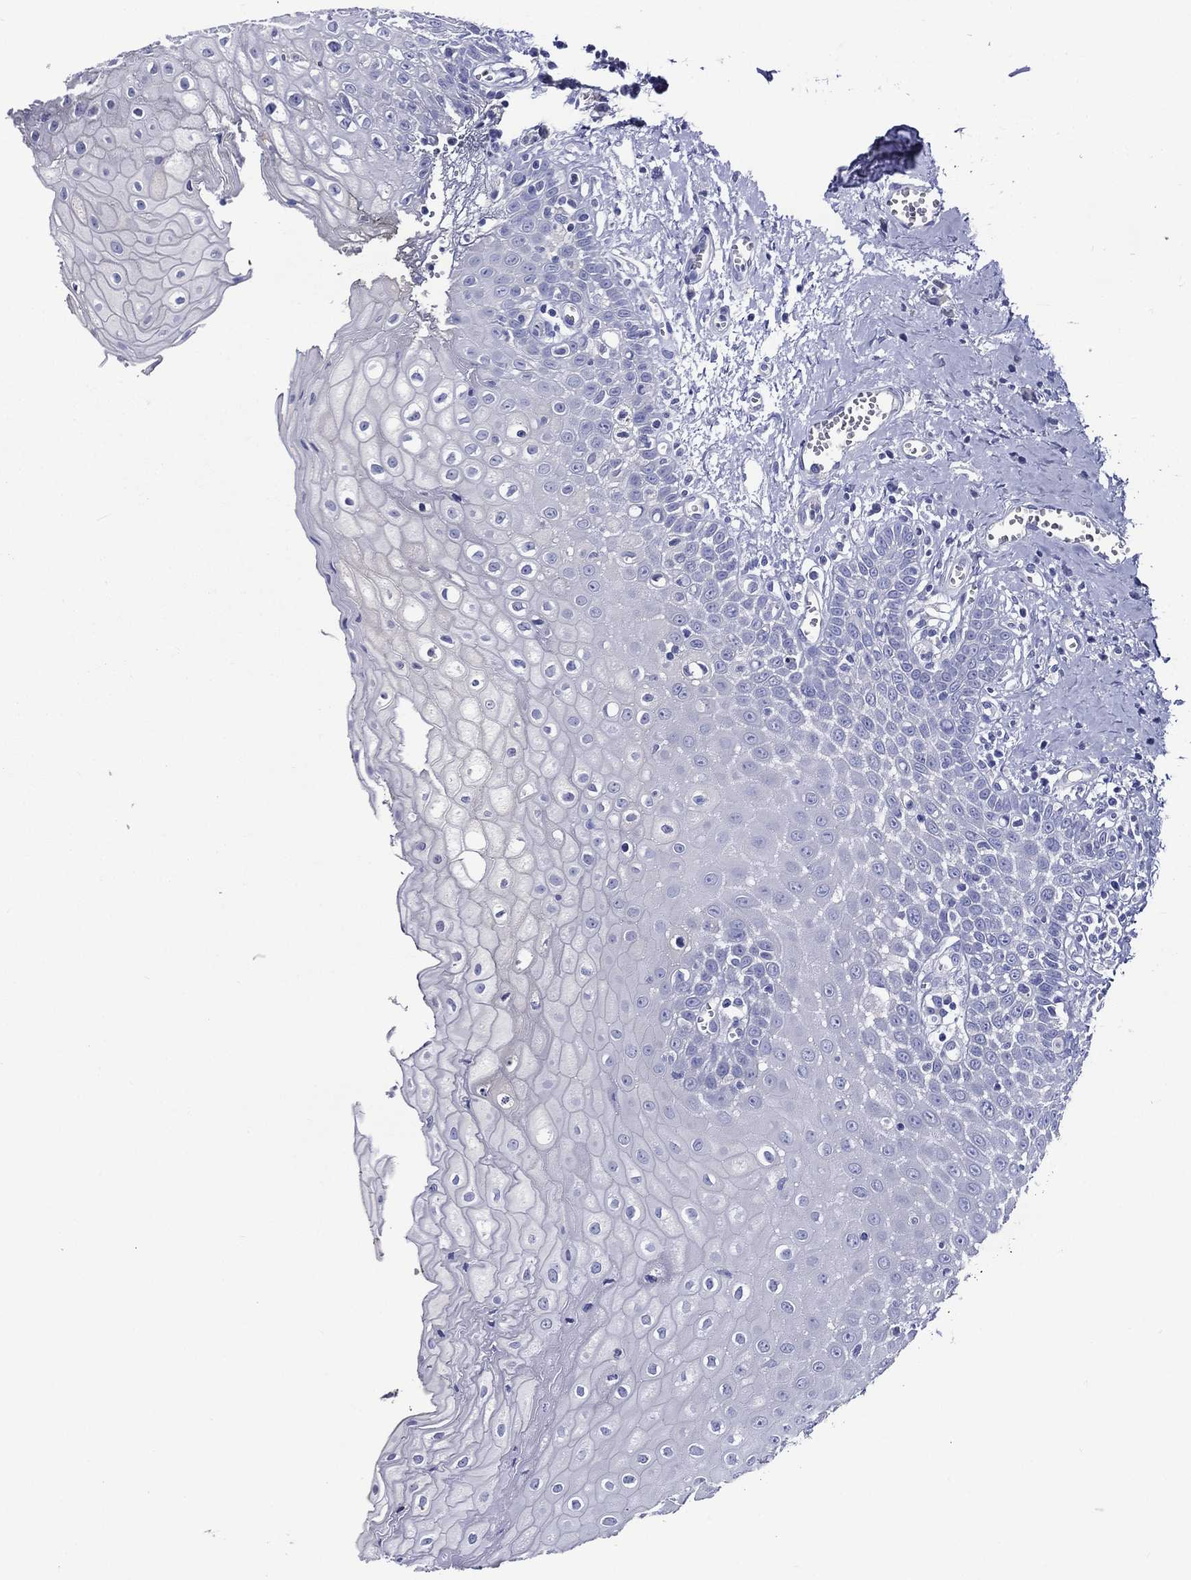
{"staining": {"intensity": "negative", "quantity": "none", "location": "none"}, "tissue": "oral mucosa", "cell_type": "Squamous epithelial cells", "image_type": "normal", "snomed": [{"axis": "morphology", "description": "Normal tissue, NOS"}, {"axis": "morphology", "description": "Squamous cell carcinoma, NOS"}, {"axis": "topography", "description": "Oral tissue"}, {"axis": "topography", "description": "Head-Neck"}], "caption": "DAB immunohistochemical staining of benign human oral mucosa reveals no significant positivity in squamous epithelial cells.", "gene": "ACE2", "patient": {"sex": "female", "age": 74}}